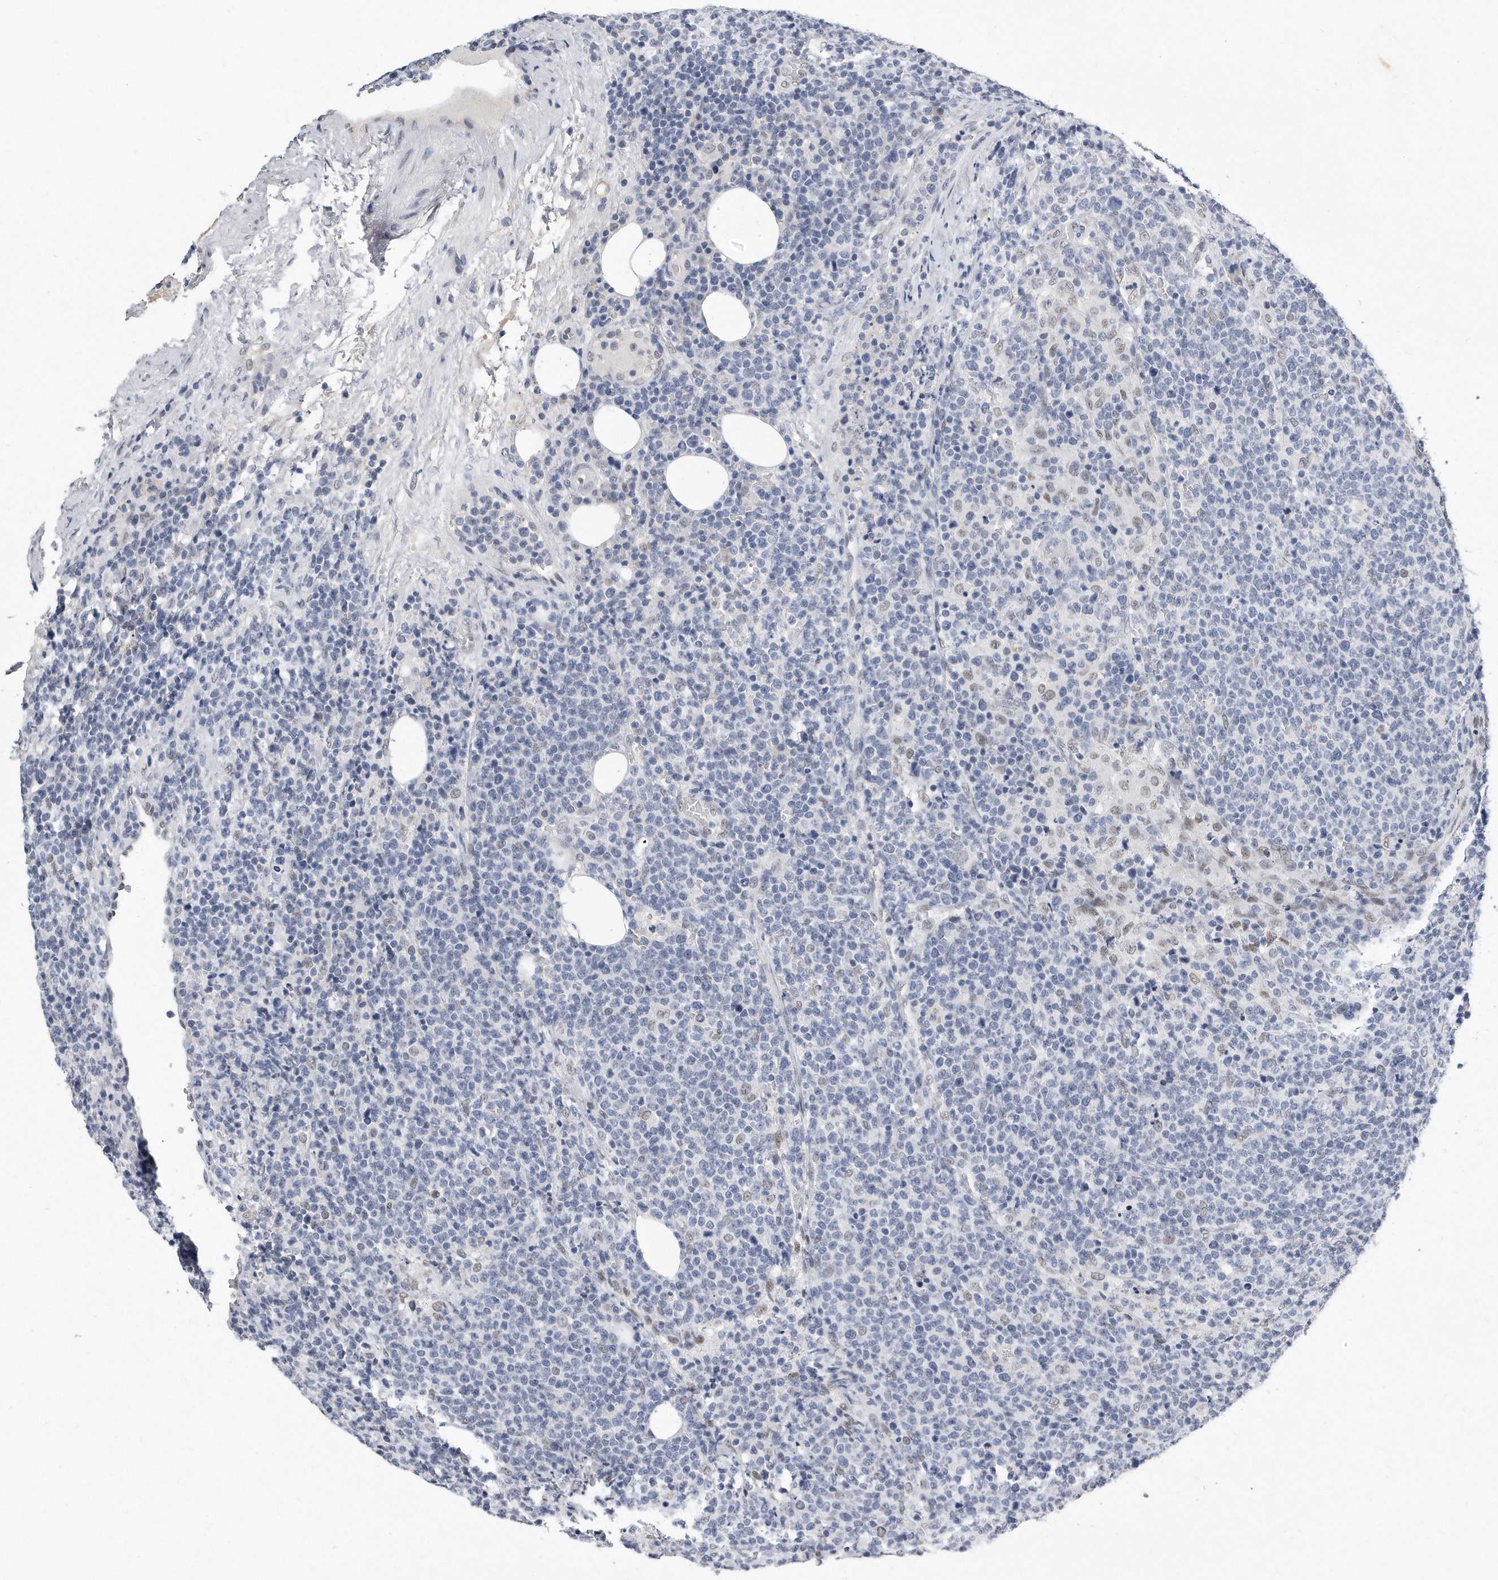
{"staining": {"intensity": "negative", "quantity": "none", "location": "none"}, "tissue": "lymphoma", "cell_type": "Tumor cells", "image_type": "cancer", "snomed": [{"axis": "morphology", "description": "Malignant lymphoma, non-Hodgkin's type, High grade"}, {"axis": "topography", "description": "Lymph node"}], "caption": "IHC of human high-grade malignant lymphoma, non-Hodgkin's type exhibits no positivity in tumor cells.", "gene": "CTBP2", "patient": {"sex": "male", "age": 61}}